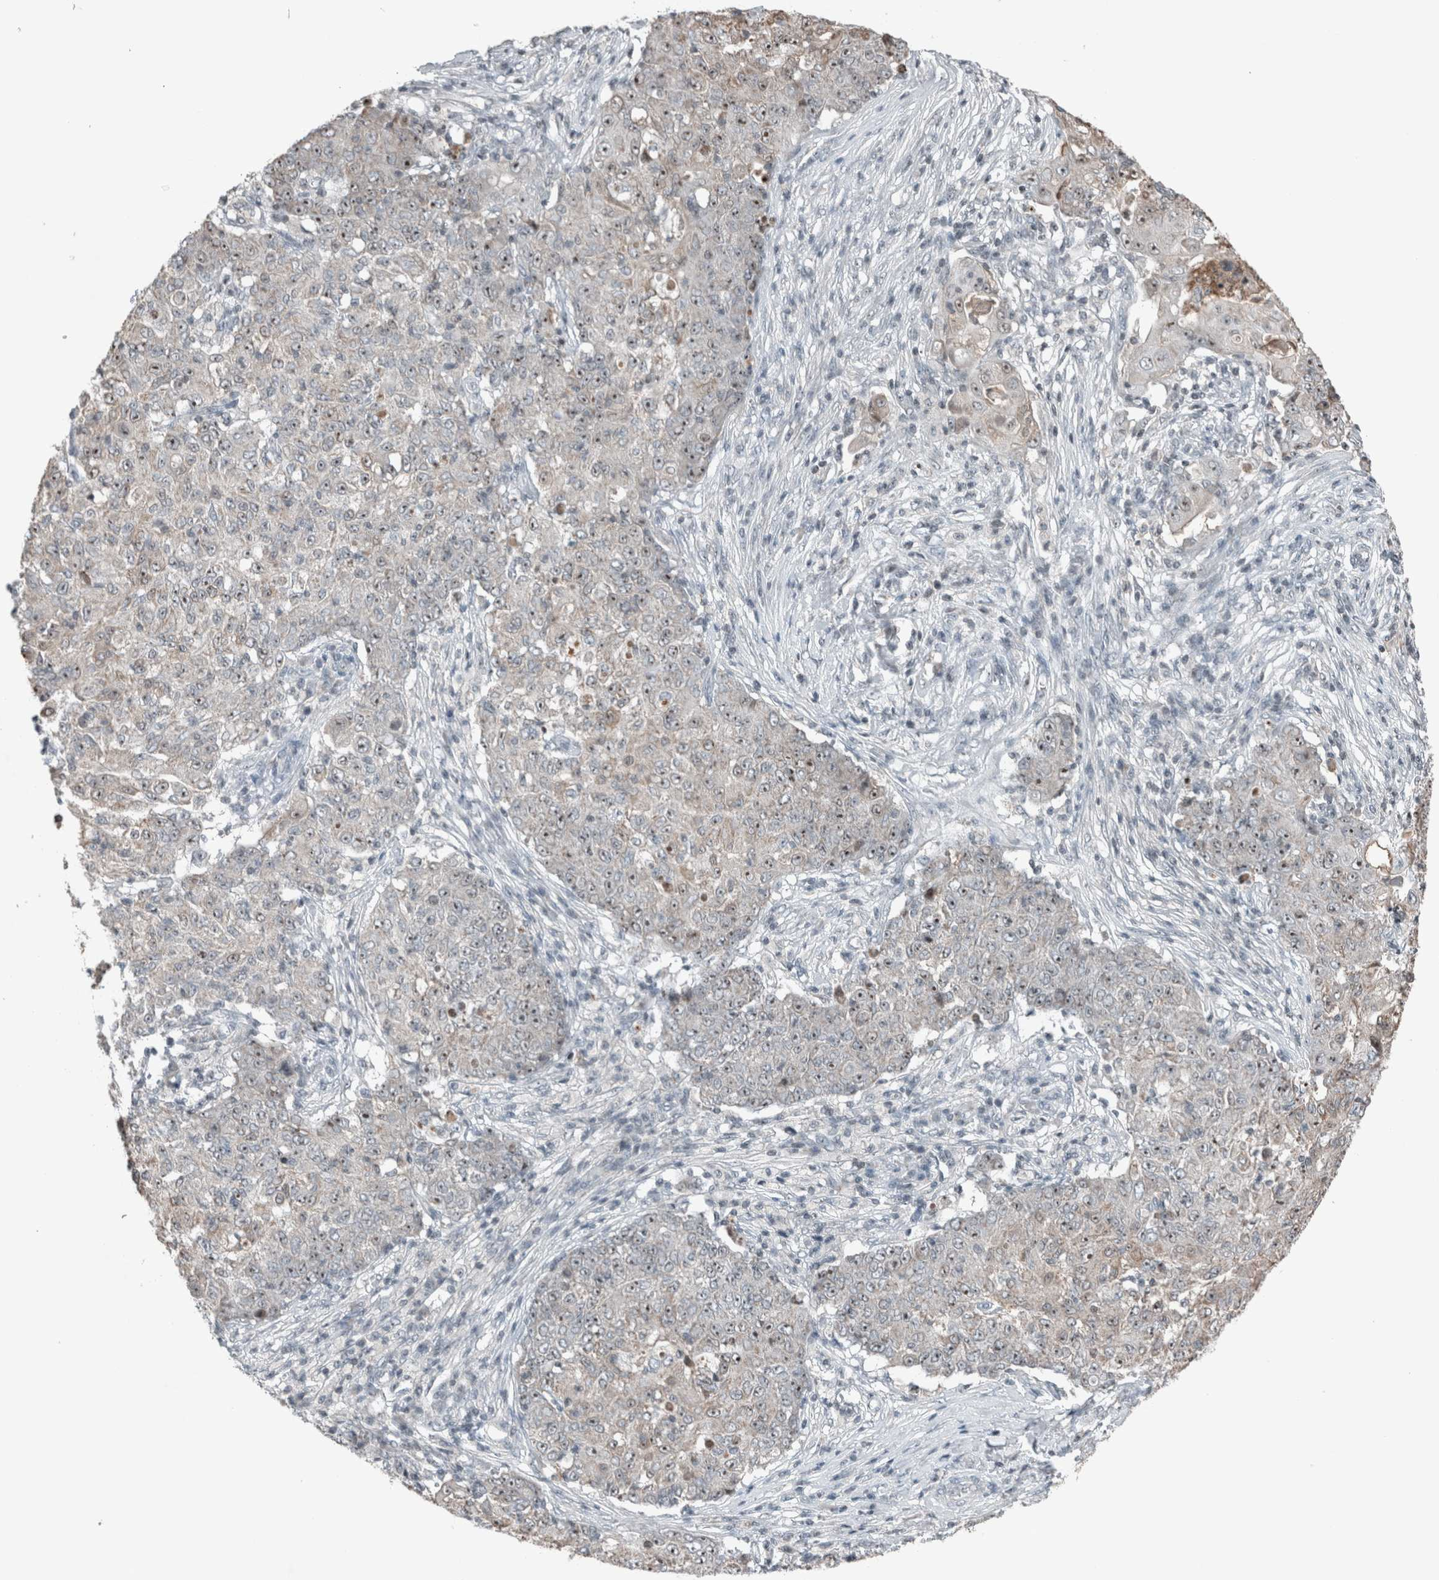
{"staining": {"intensity": "moderate", "quantity": "<25%", "location": "nuclear"}, "tissue": "ovarian cancer", "cell_type": "Tumor cells", "image_type": "cancer", "snomed": [{"axis": "morphology", "description": "Carcinoma, endometroid"}, {"axis": "topography", "description": "Ovary"}], "caption": "The histopathology image displays immunohistochemical staining of ovarian cancer. There is moderate nuclear positivity is seen in approximately <25% of tumor cells. The staining was performed using DAB to visualize the protein expression in brown, while the nuclei were stained in blue with hematoxylin (Magnification: 20x).", "gene": "RPF1", "patient": {"sex": "female", "age": 42}}